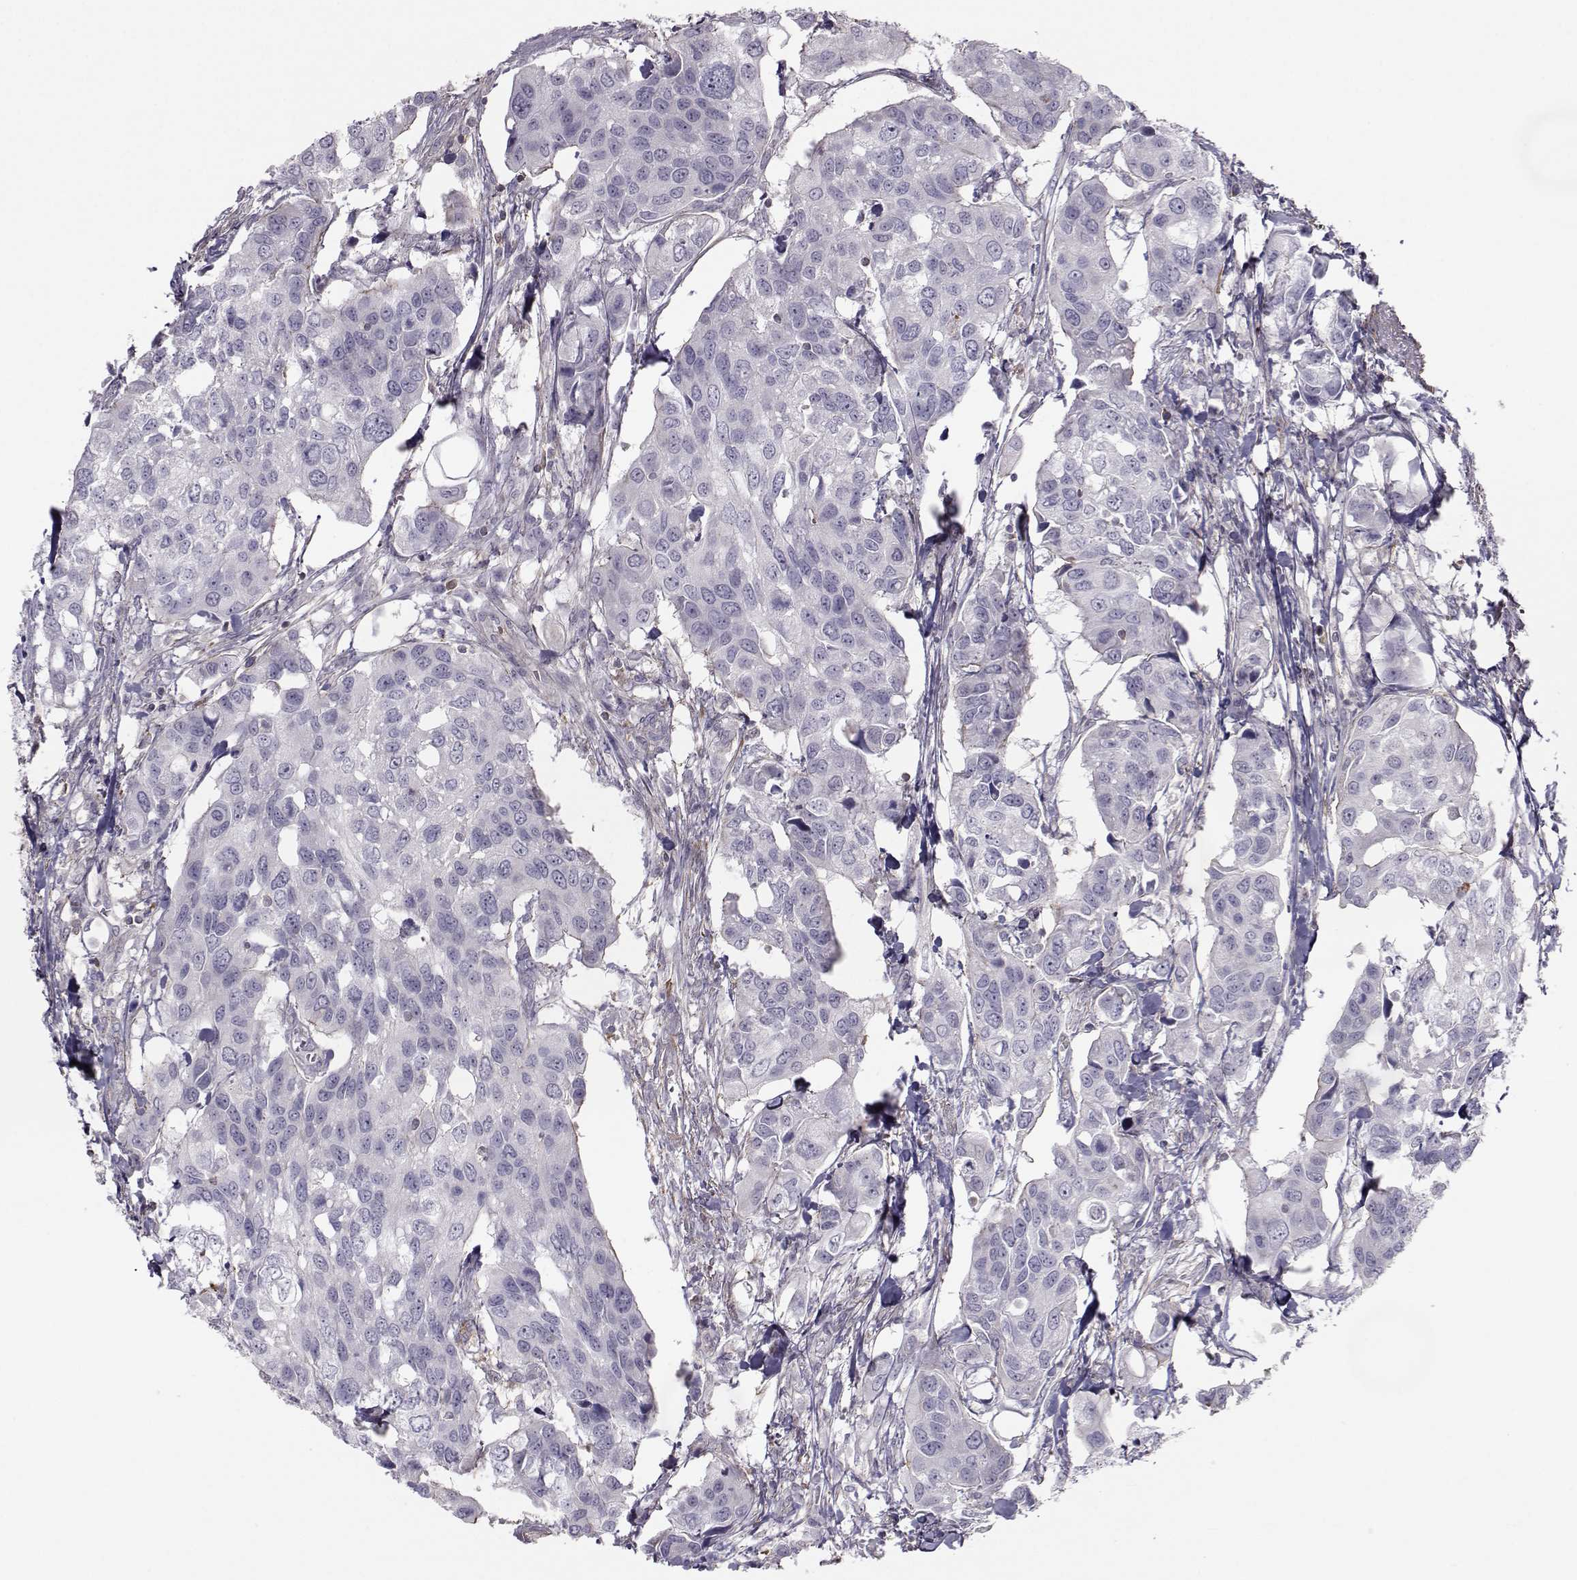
{"staining": {"intensity": "negative", "quantity": "none", "location": "none"}, "tissue": "urothelial cancer", "cell_type": "Tumor cells", "image_type": "cancer", "snomed": [{"axis": "morphology", "description": "Urothelial carcinoma, High grade"}, {"axis": "topography", "description": "Urinary bladder"}], "caption": "The immunohistochemistry histopathology image has no significant staining in tumor cells of urothelial cancer tissue.", "gene": "GARIN3", "patient": {"sex": "male", "age": 60}}